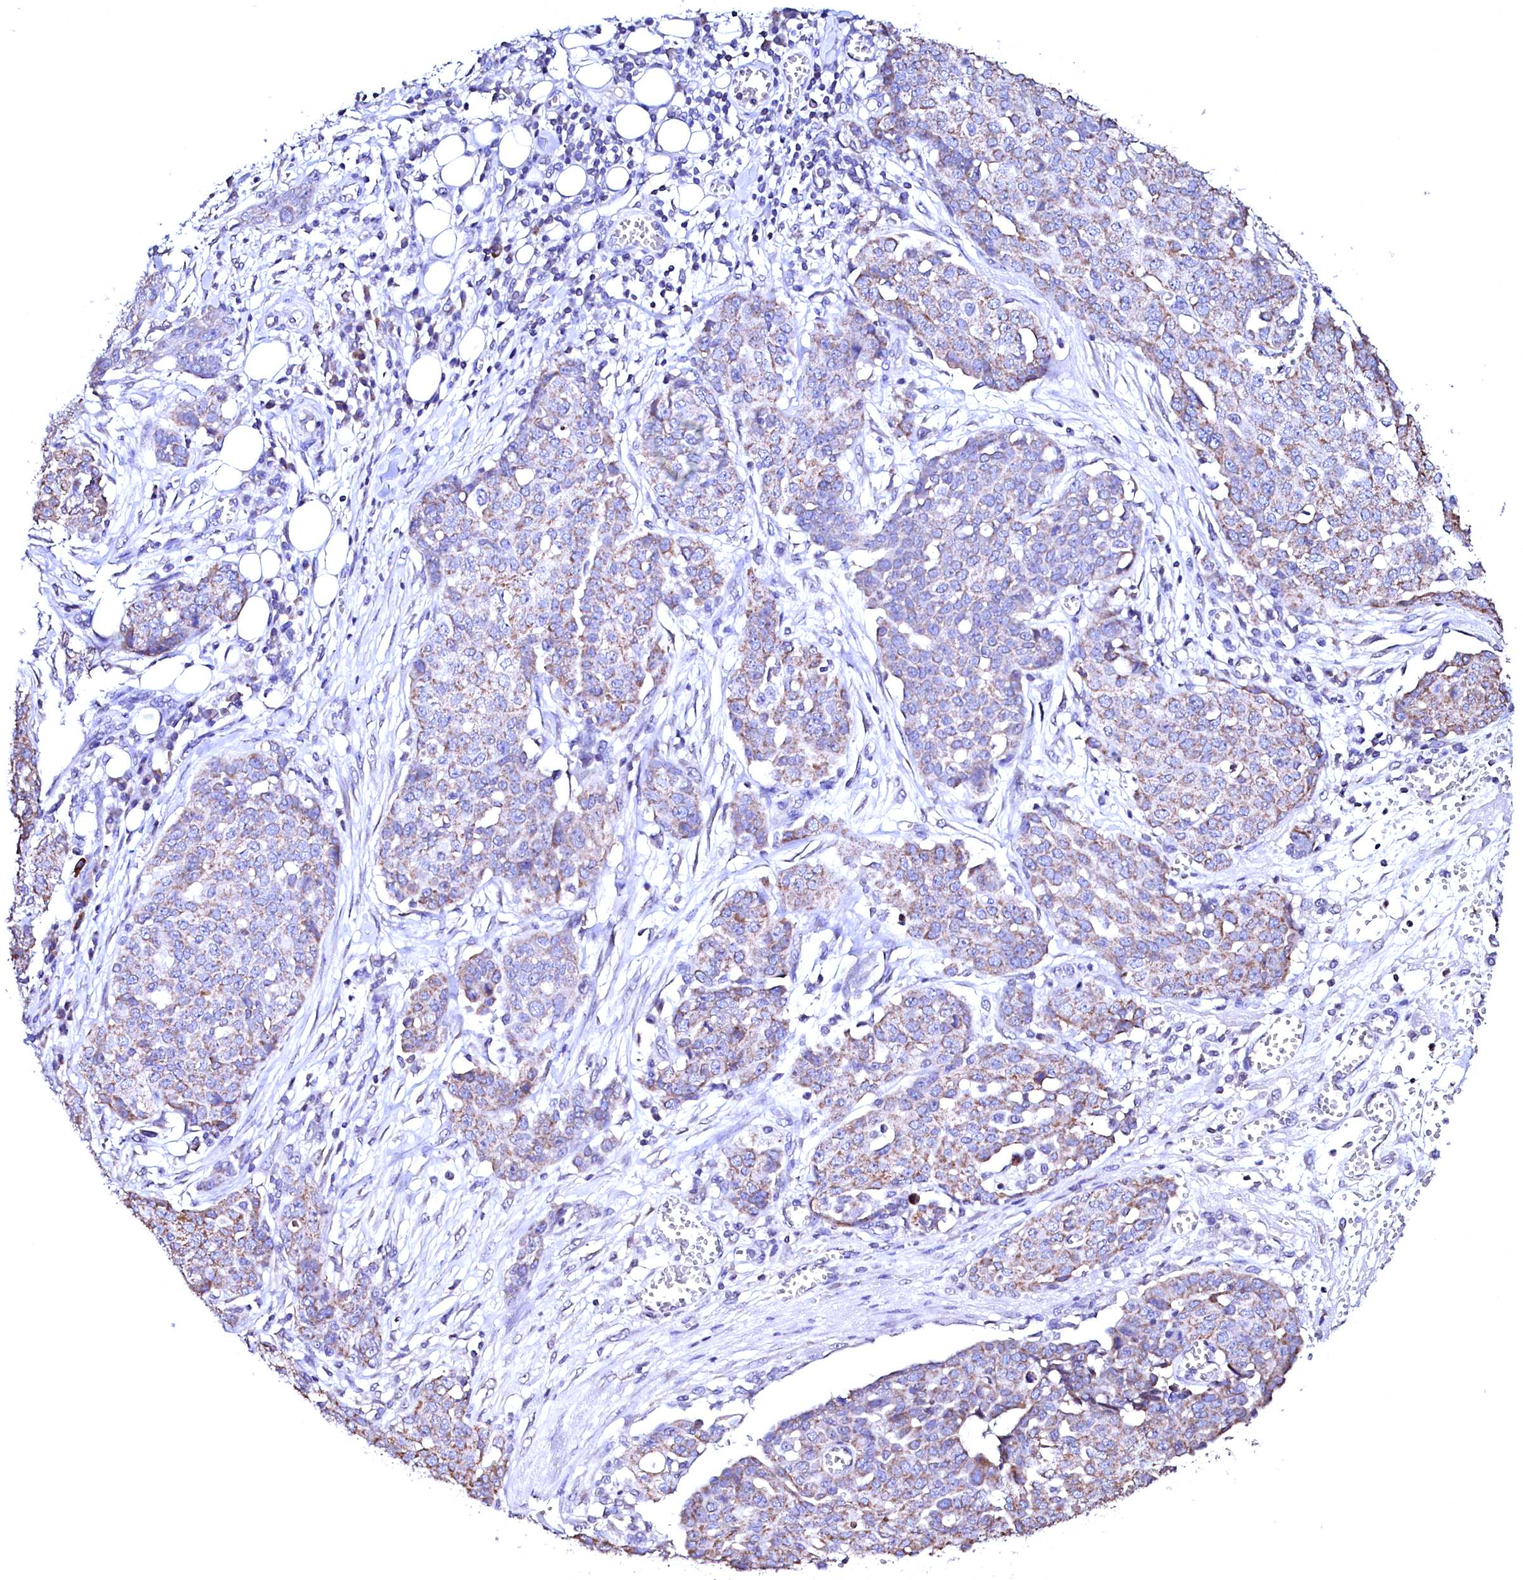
{"staining": {"intensity": "weak", "quantity": "25%-75%", "location": "cytoplasmic/membranous"}, "tissue": "ovarian cancer", "cell_type": "Tumor cells", "image_type": "cancer", "snomed": [{"axis": "morphology", "description": "Cystadenocarcinoma, serous, NOS"}, {"axis": "topography", "description": "Soft tissue"}, {"axis": "topography", "description": "Ovary"}], "caption": "Protein expression analysis of ovarian cancer displays weak cytoplasmic/membranous staining in about 25%-75% of tumor cells. (brown staining indicates protein expression, while blue staining denotes nuclei).", "gene": "HAND1", "patient": {"sex": "female", "age": 57}}